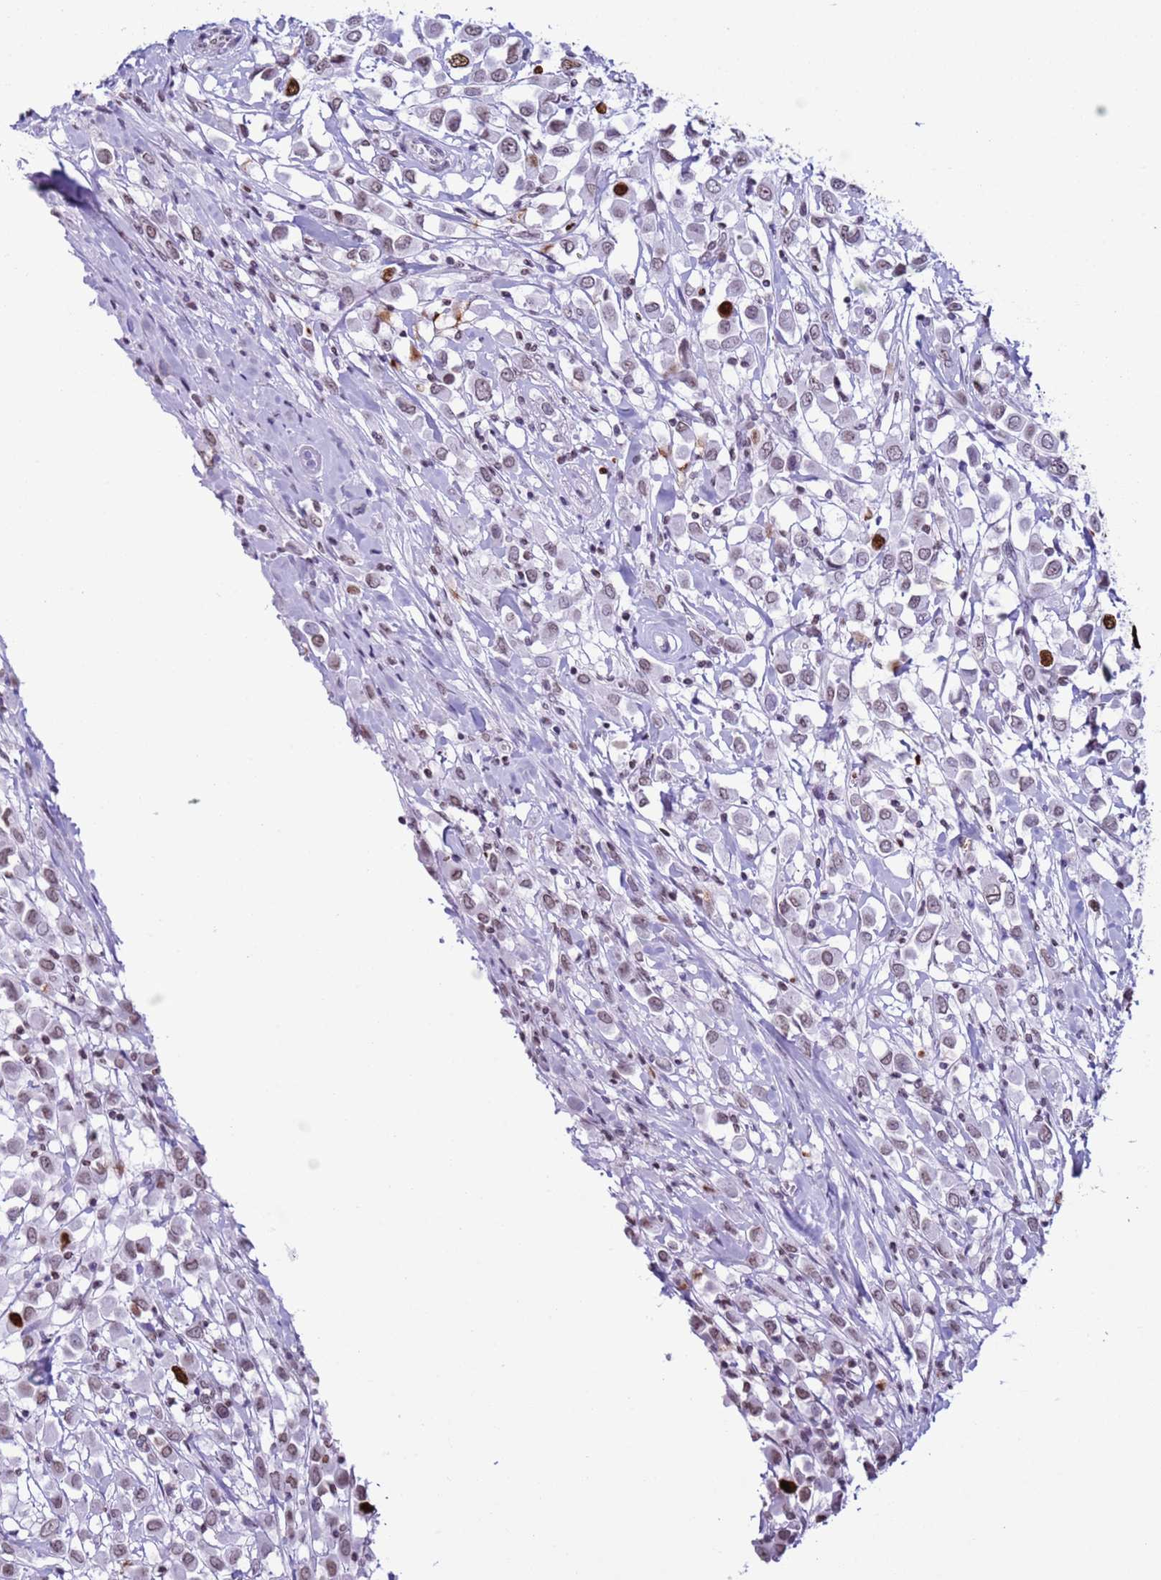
{"staining": {"intensity": "strong", "quantity": "<25%", "location": "nuclear"}, "tissue": "breast cancer", "cell_type": "Tumor cells", "image_type": "cancer", "snomed": [{"axis": "morphology", "description": "Duct carcinoma"}, {"axis": "topography", "description": "Breast"}], "caption": "A micrograph of human breast infiltrating ductal carcinoma stained for a protein shows strong nuclear brown staining in tumor cells.", "gene": "H4C8", "patient": {"sex": "female", "age": 61}}